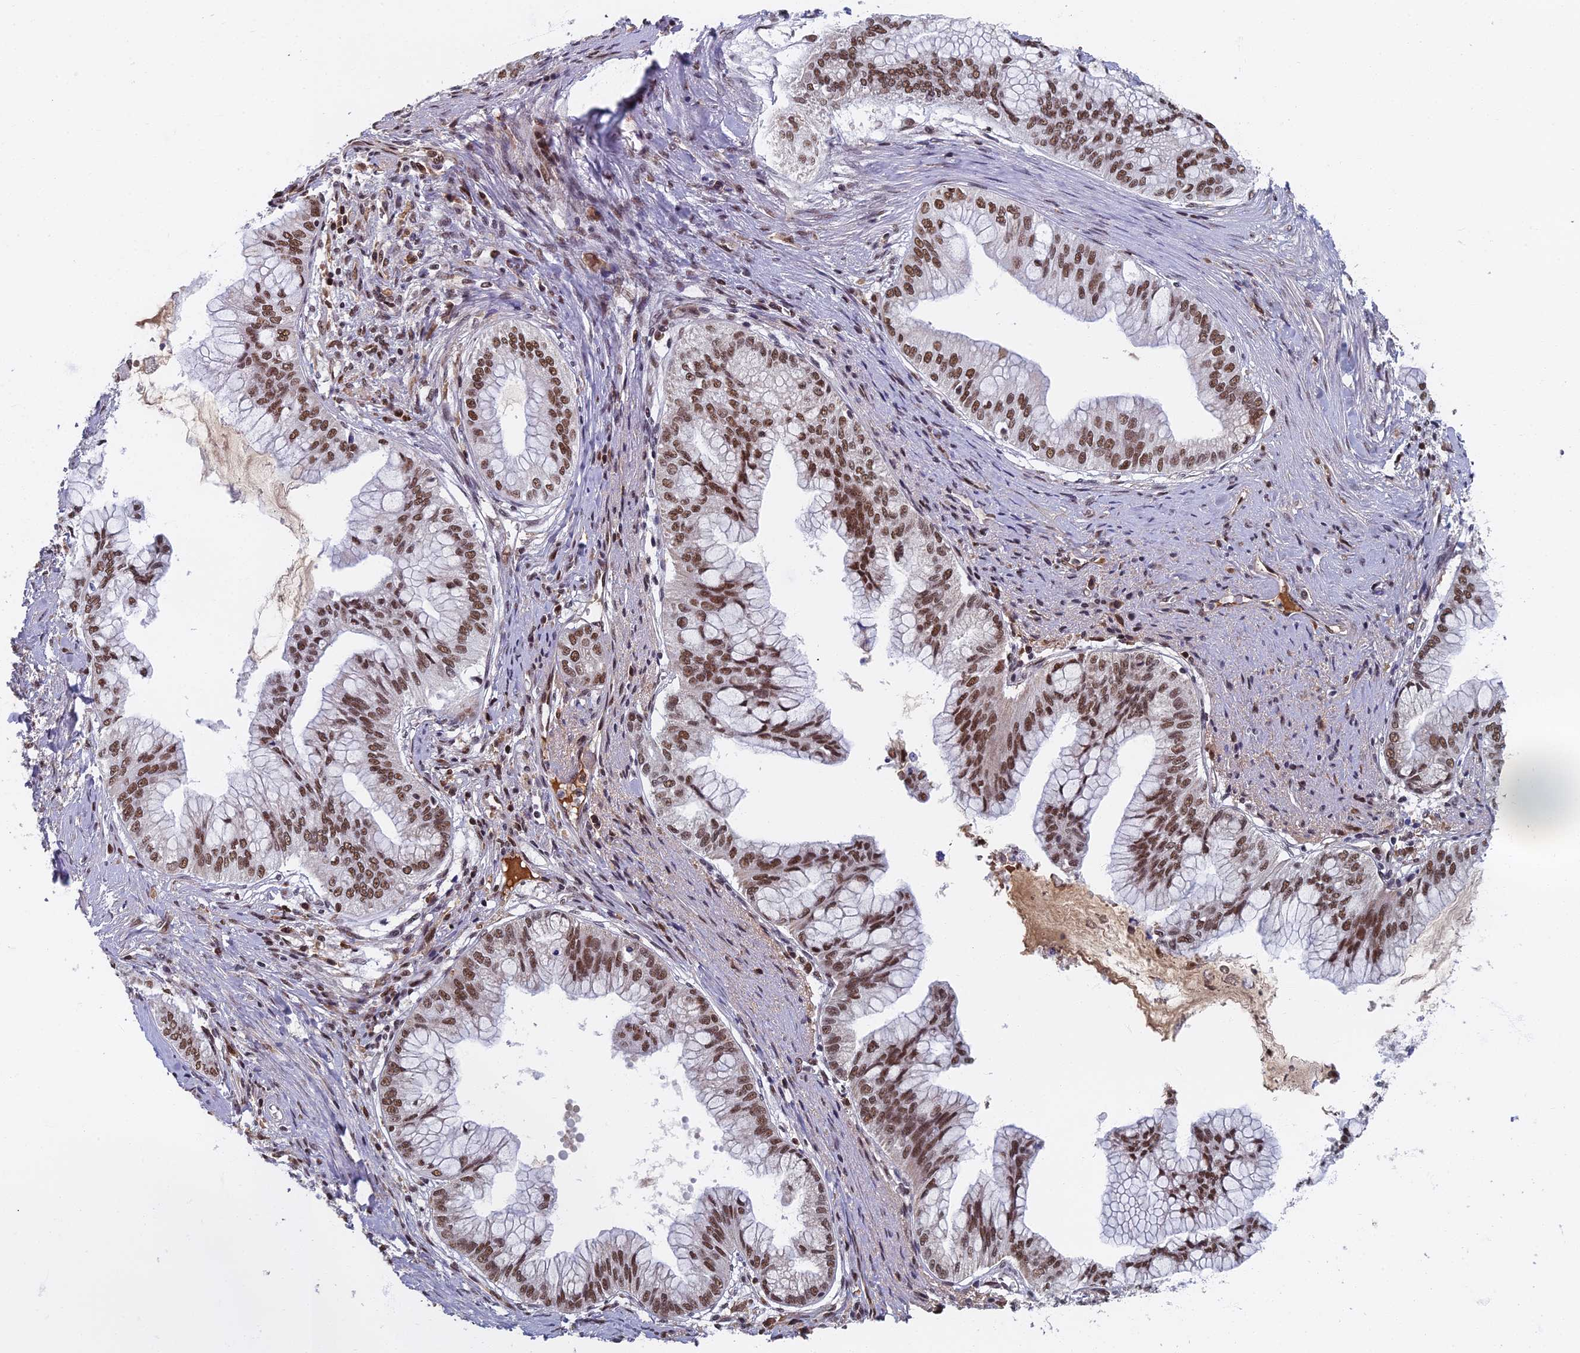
{"staining": {"intensity": "moderate", "quantity": ">75%", "location": "nuclear"}, "tissue": "pancreatic cancer", "cell_type": "Tumor cells", "image_type": "cancer", "snomed": [{"axis": "morphology", "description": "Adenocarcinoma, NOS"}, {"axis": "topography", "description": "Pancreas"}], "caption": "IHC micrograph of neoplastic tissue: human pancreatic cancer stained using immunohistochemistry displays medium levels of moderate protein expression localized specifically in the nuclear of tumor cells, appearing as a nuclear brown color.", "gene": "TAF13", "patient": {"sex": "male", "age": 46}}